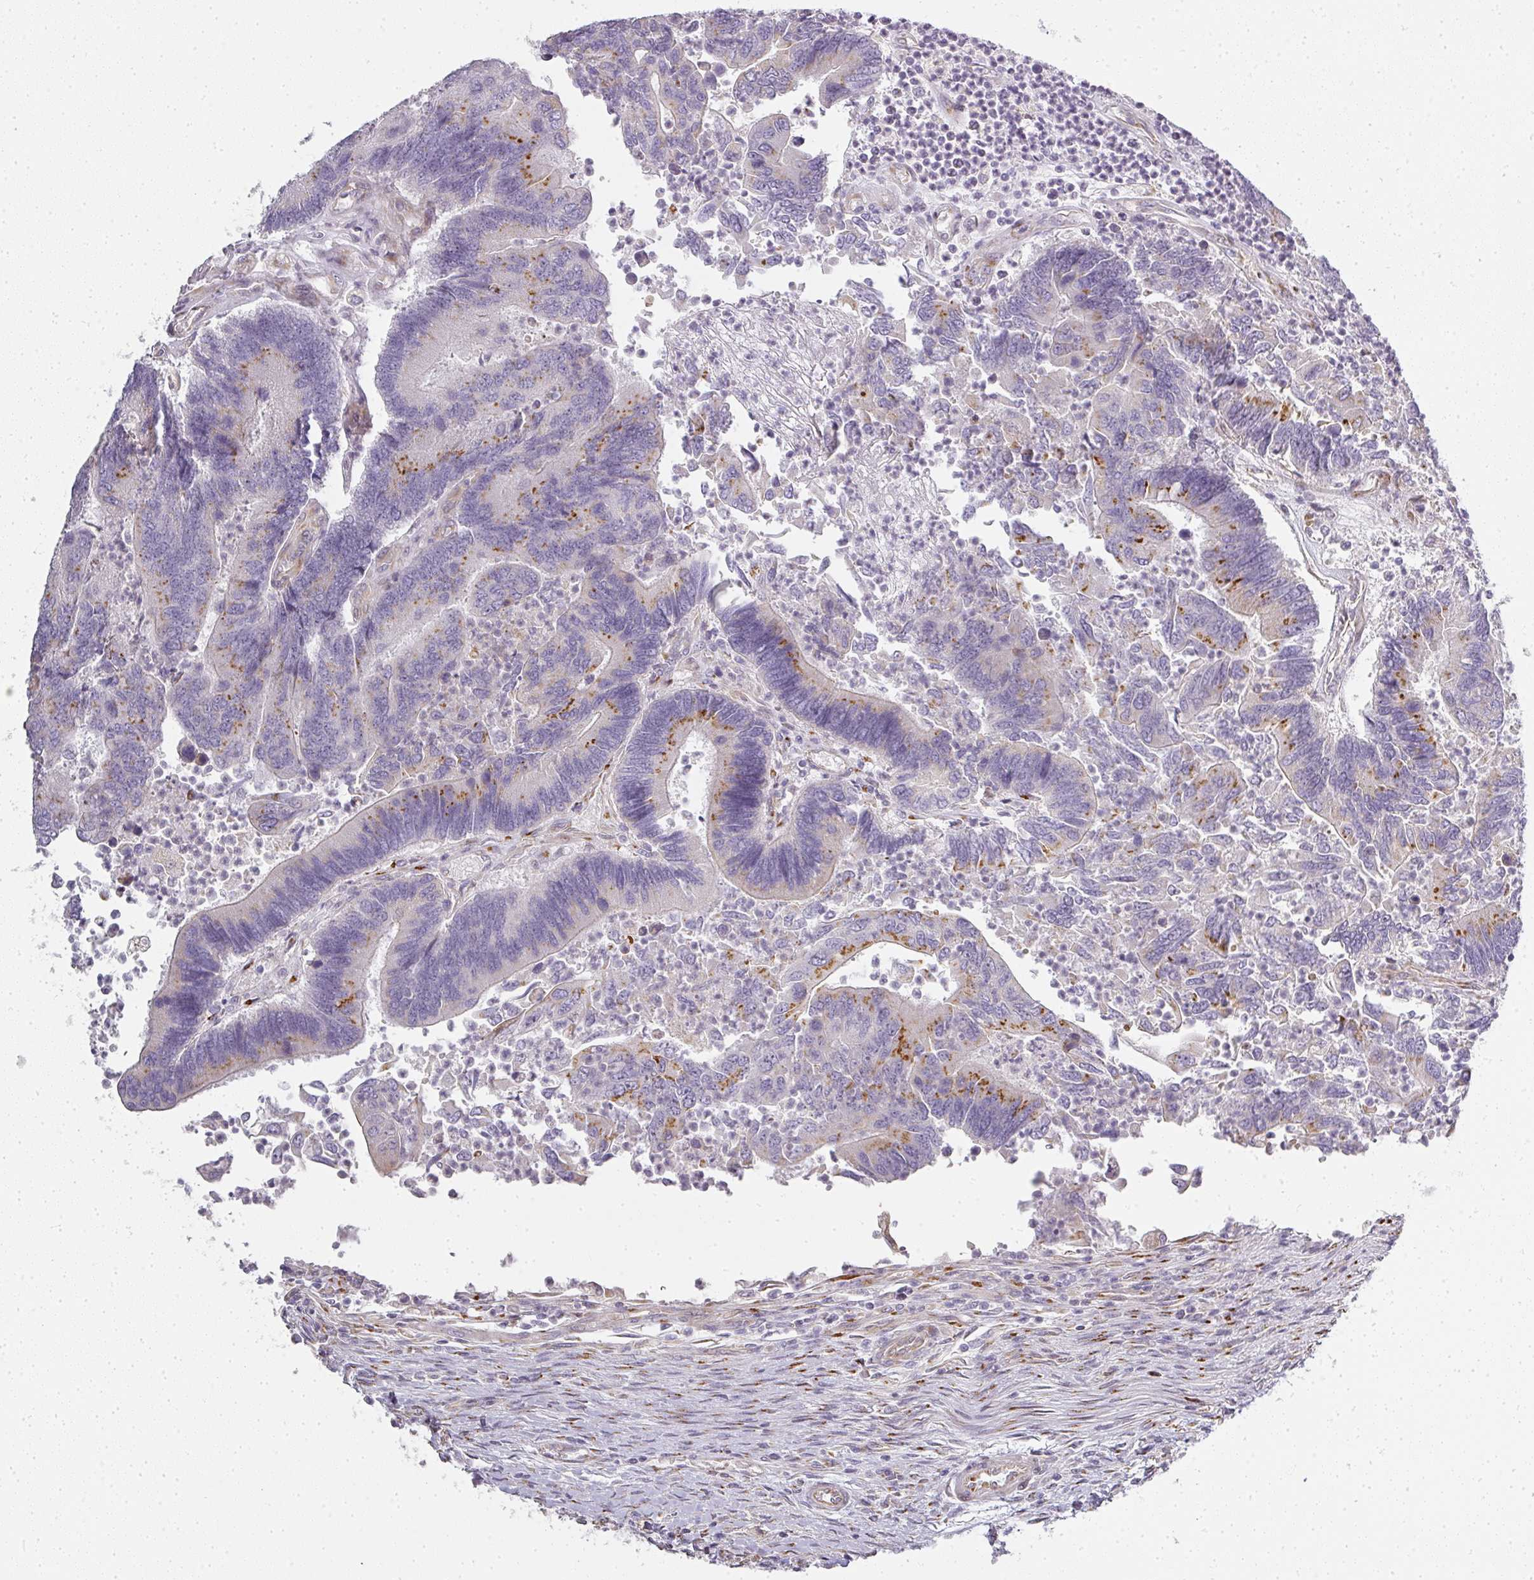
{"staining": {"intensity": "moderate", "quantity": "<25%", "location": "cytoplasmic/membranous"}, "tissue": "colorectal cancer", "cell_type": "Tumor cells", "image_type": "cancer", "snomed": [{"axis": "morphology", "description": "Adenocarcinoma, NOS"}, {"axis": "topography", "description": "Colon"}], "caption": "Tumor cells demonstrate low levels of moderate cytoplasmic/membranous positivity in about <25% of cells in colorectal cancer (adenocarcinoma). (IHC, brightfield microscopy, high magnification).", "gene": "ATP8B2", "patient": {"sex": "female", "age": 67}}